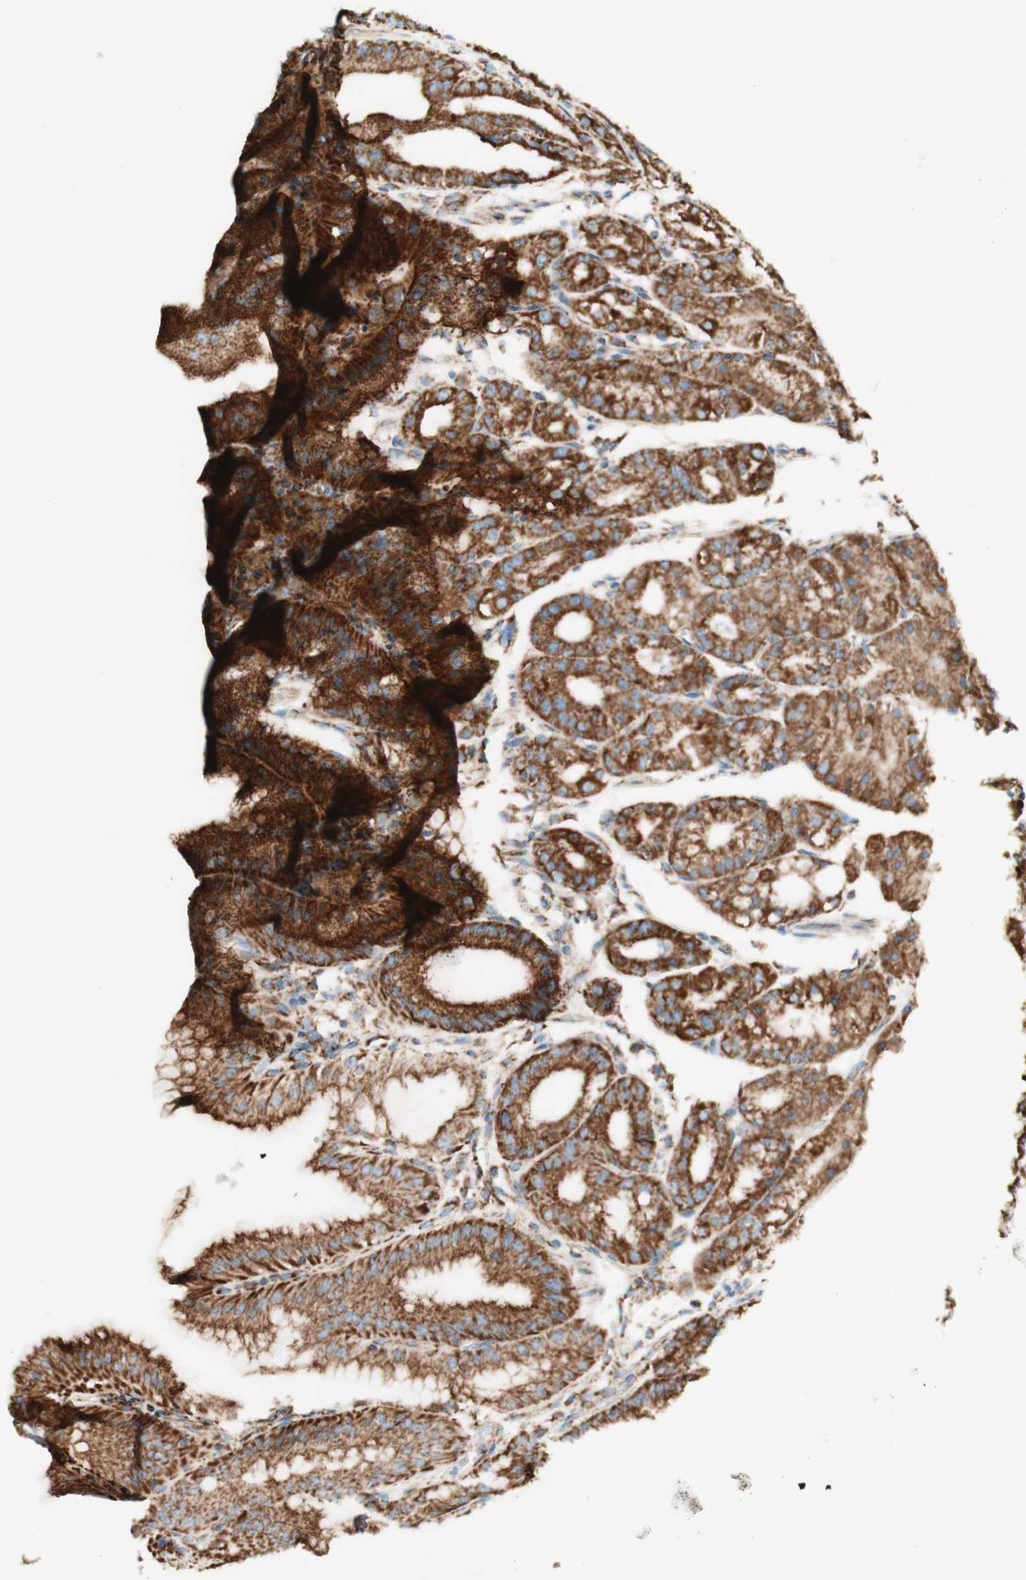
{"staining": {"intensity": "strong", "quantity": ">75%", "location": "cytoplasmic/membranous"}, "tissue": "stomach", "cell_type": "Glandular cells", "image_type": "normal", "snomed": [{"axis": "morphology", "description": "Normal tissue, NOS"}, {"axis": "topography", "description": "Stomach, lower"}], "caption": "Immunohistochemistry (IHC) staining of normal stomach, which displays high levels of strong cytoplasmic/membranous staining in about >75% of glandular cells indicating strong cytoplasmic/membranous protein staining. The staining was performed using DAB (3,3'-diaminobenzidine) (brown) for protein detection and nuclei were counterstained in hematoxylin (blue).", "gene": "TOMM20", "patient": {"sex": "male", "age": 71}}